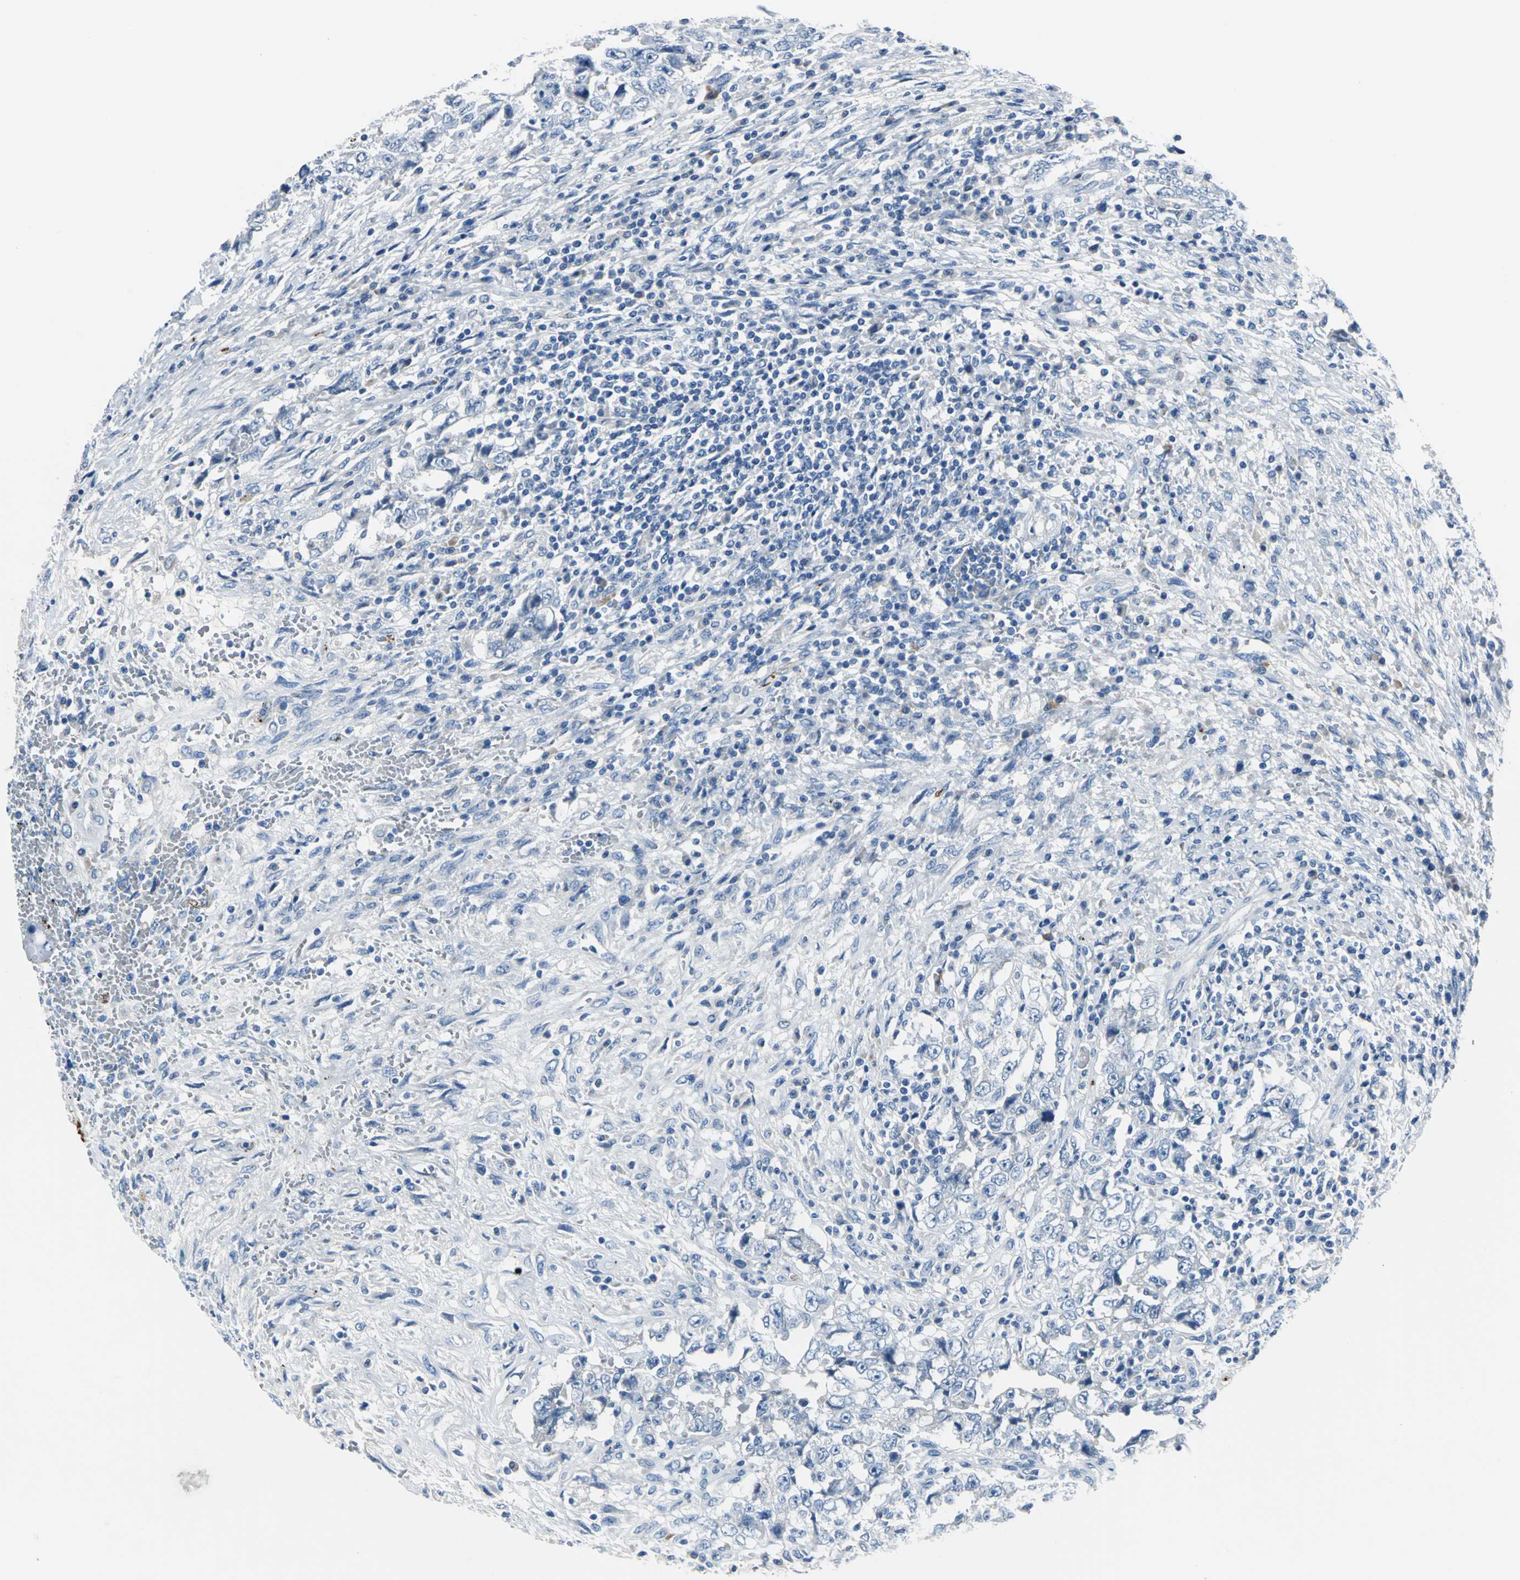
{"staining": {"intensity": "negative", "quantity": "none", "location": "none"}, "tissue": "testis cancer", "cell_type": "Tumor cells", "image_type": "cancer", "snomed": [{"axis": "morphology", "description": "Carcinoma, Embryonal, NOS"}, {"axis": "topography", "description": "Testis"}], "caption": "This is an IHC micrograph of human testis embryonal carcinoma. There is no expression in tumor cells.", "gene": "SELP", "patient": {"sex": "male", "age": 26}}